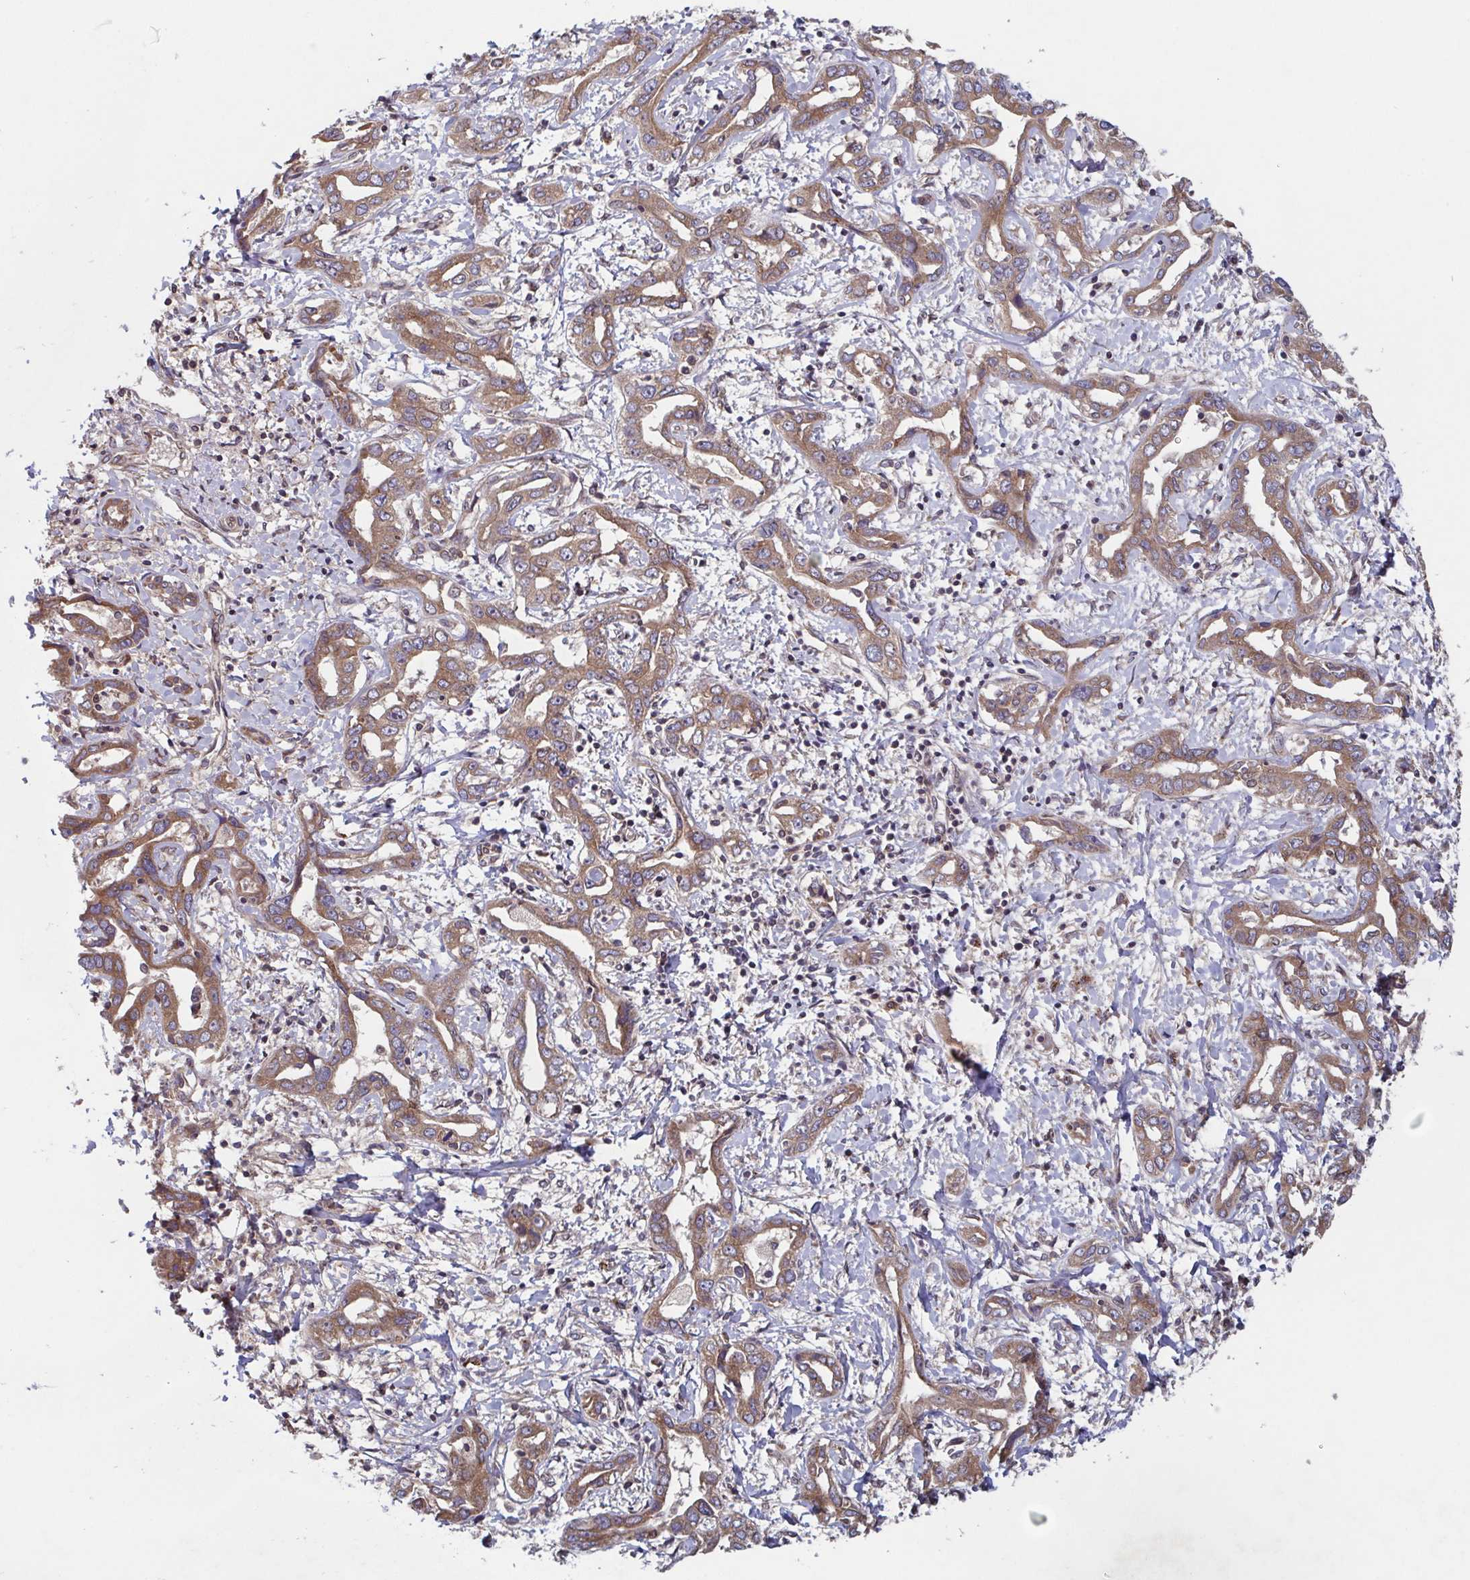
{"staining": {"intensity": "moderate", "quantity": ">75%", "location": "cytoplasmic/membranous"}, "tissue": "liver cancer", "cell_type": "Tumor cells", "image_type": "cancer", "snomed": [{"axis": "morphology", "description": "Cholangiocarcinoma"}, {"axis": "topography", "description": "Liver"}], "caption": "Moderate cytoplasmic/membranous positivity for a protein is seen in about >75% of tumor cells of liver cholangiocarcinoma using IHC.", "gene": "COPB1", "patient": {"sex": "male", "age": 59}}